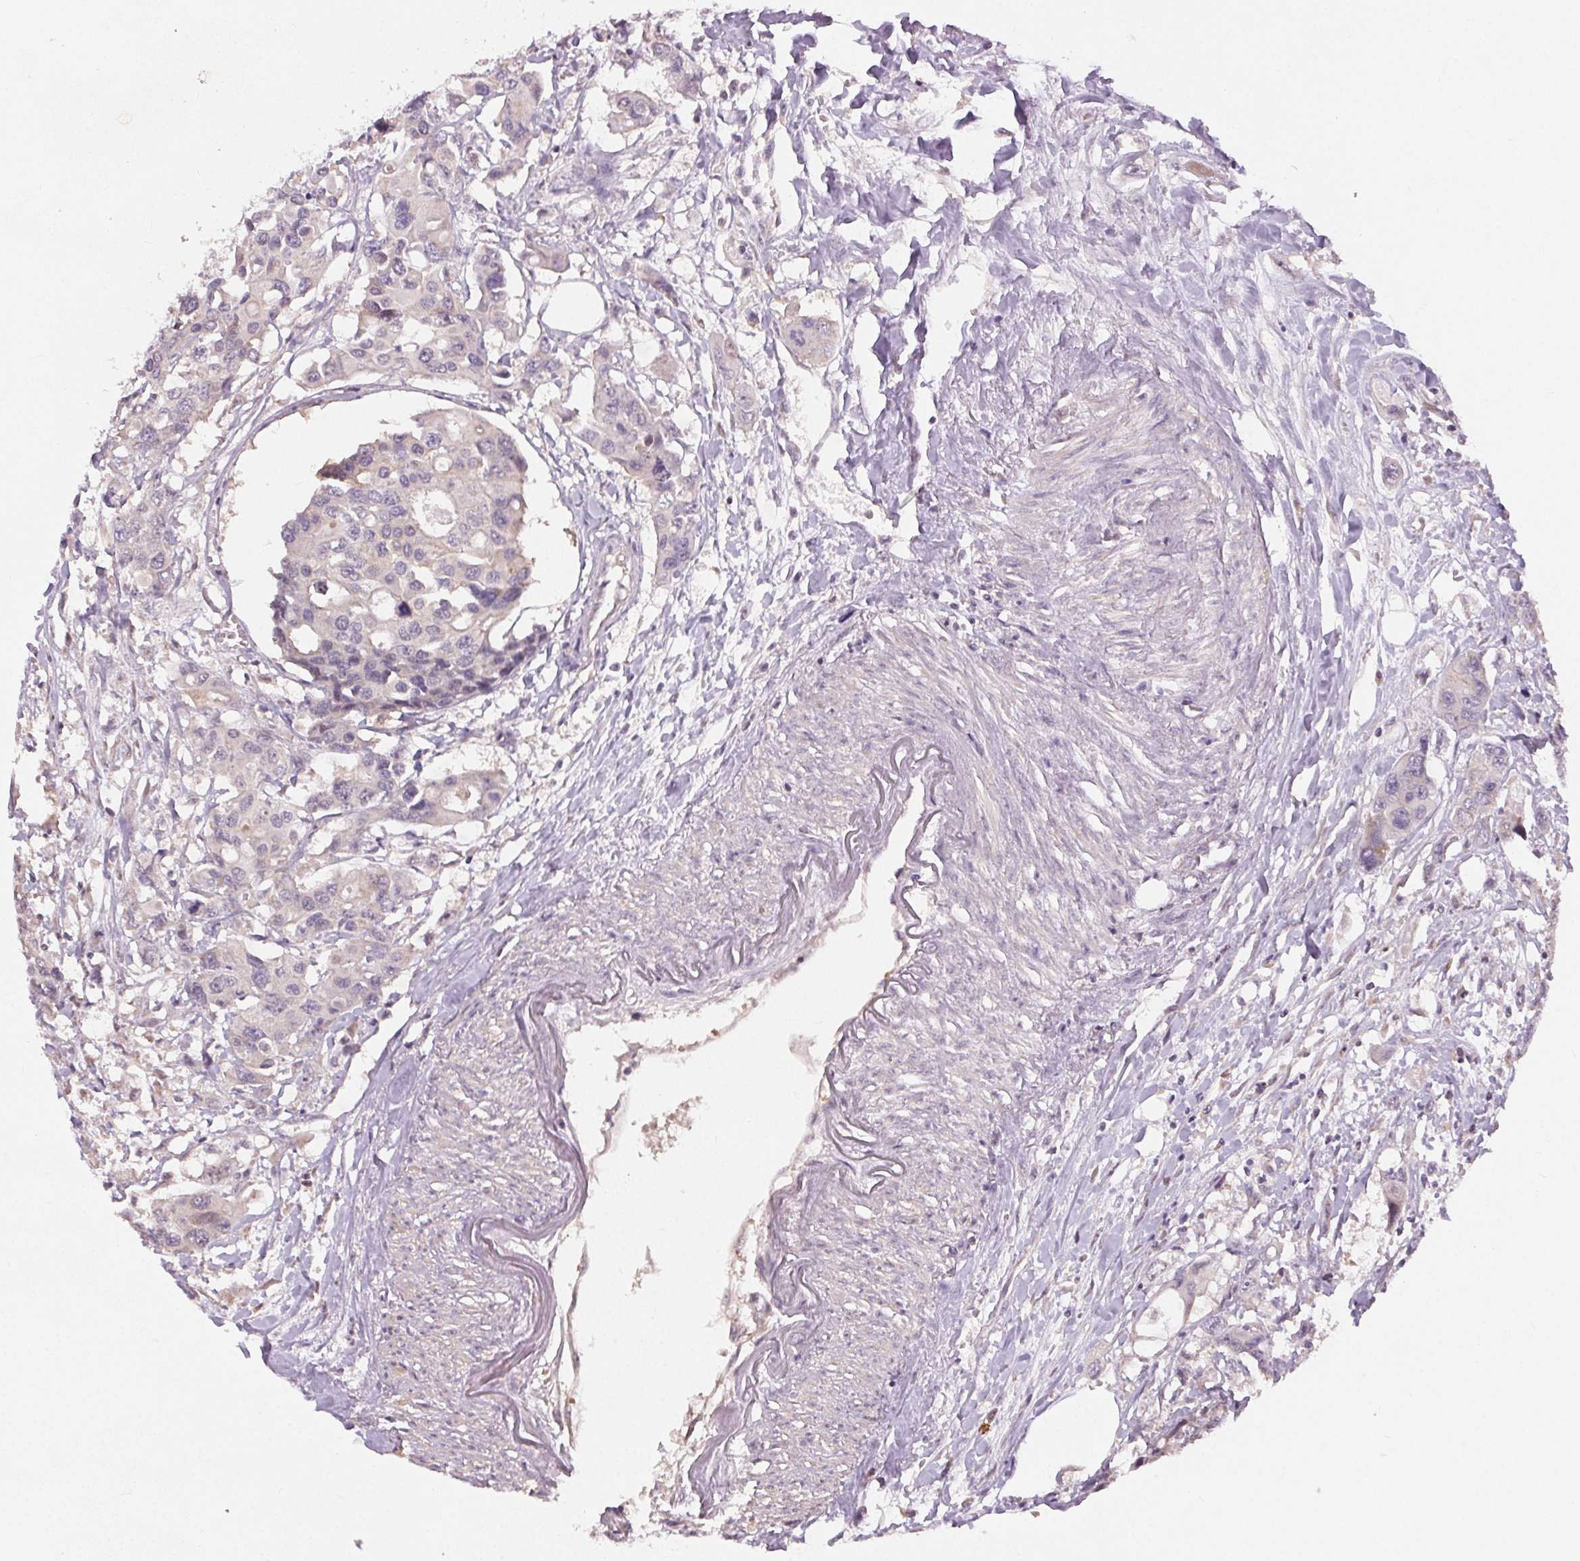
{"staining": {"intensity": "negative", "quantity": "none", "location": "none"}, "tissue": "colorectal cancer", "cell_type": "Tumor cells", "image_type": "cancer", "snomed": [{"axis": "morphology", "description": "Adenocarcinoma, NOS"}, {"axis": "topography", "description": "Colon"}], "caption": "Tumor cells show no significant protein positivity in colorectal adenocarcinoma.", "gene": "ATP1B3", "patient": {"sex": "male", "age": 77}}